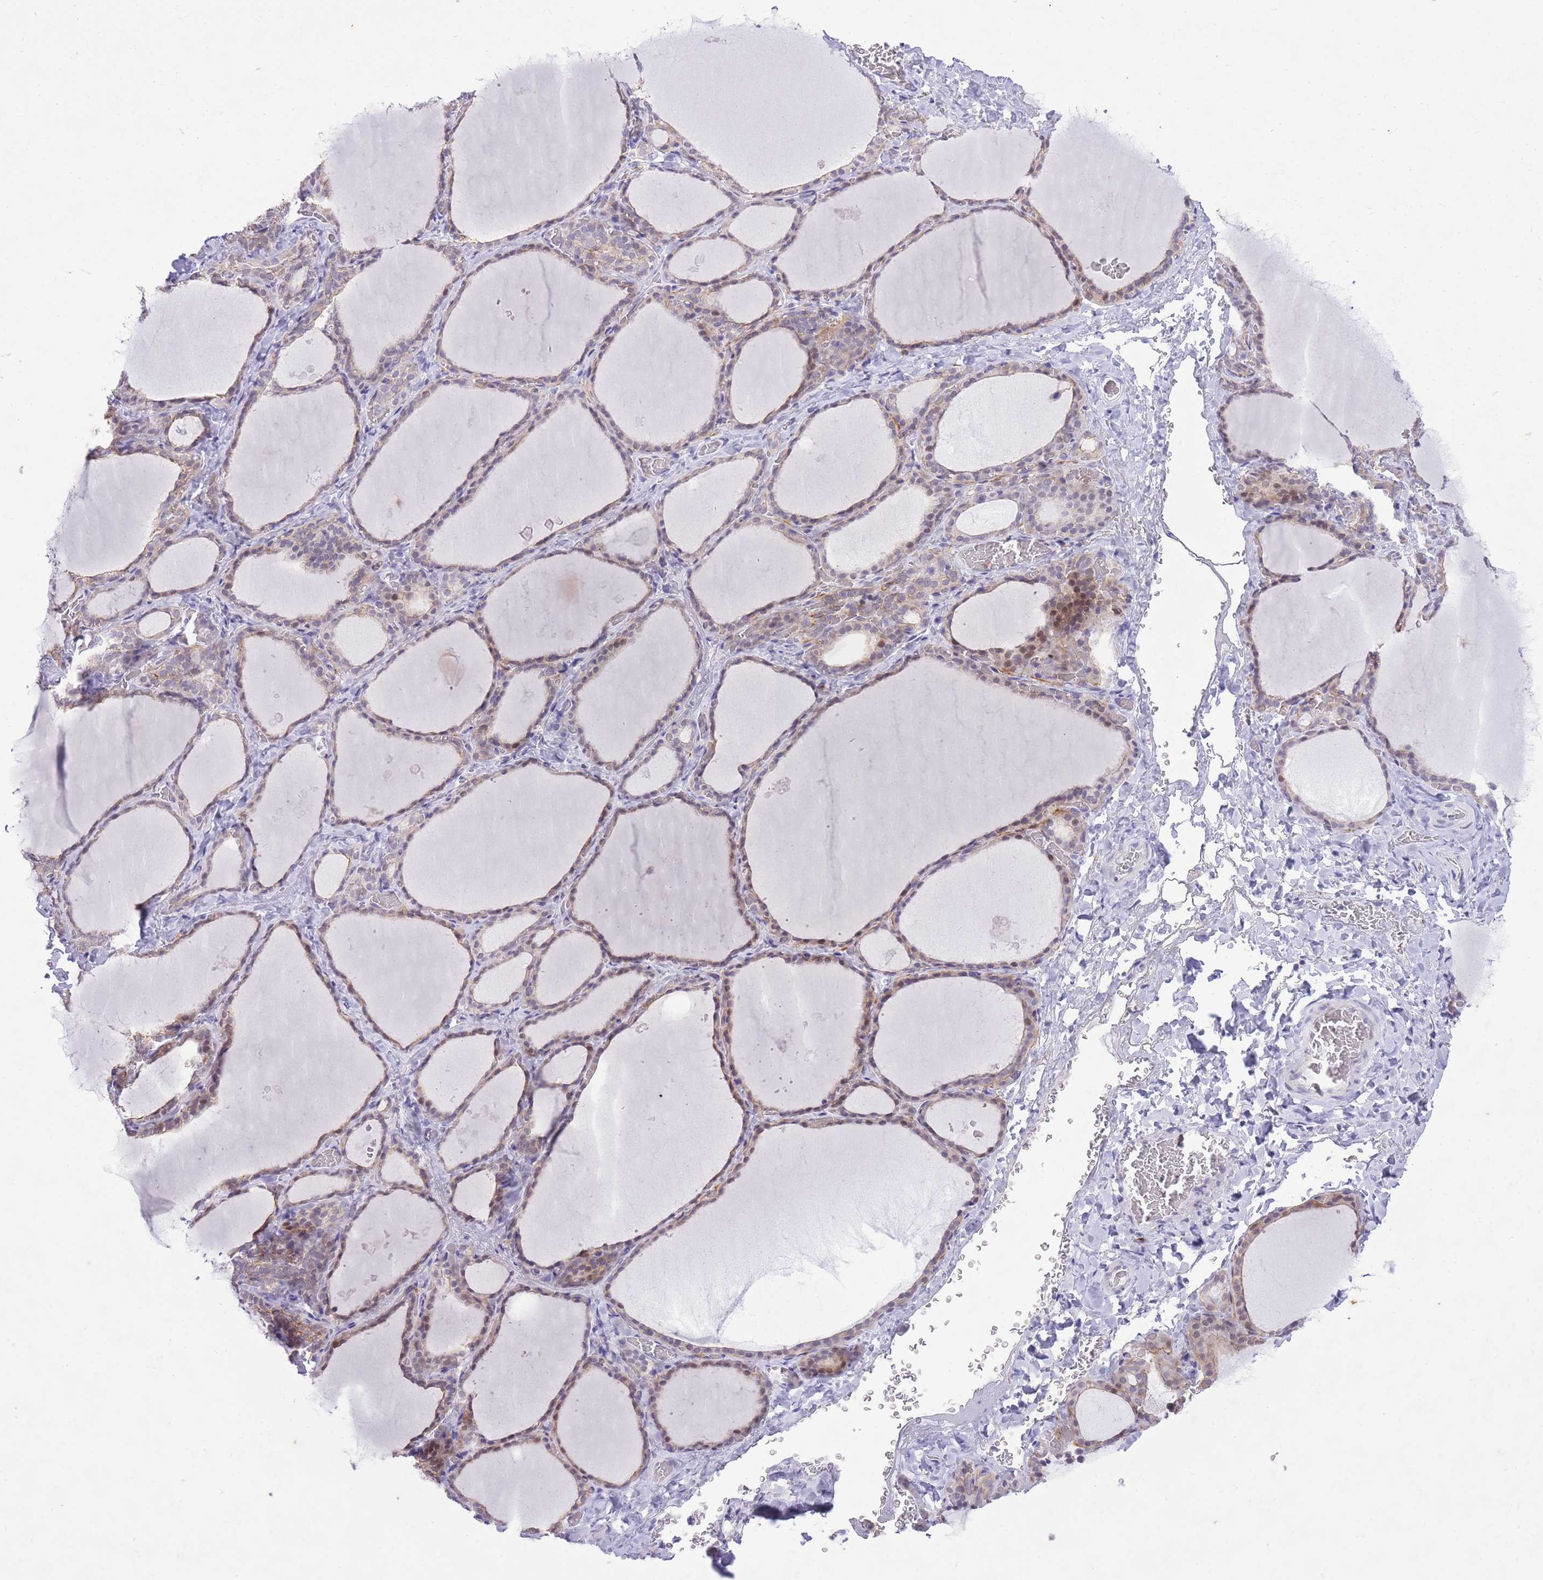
{"staining": {"intensity": "weak", "quantity": "25%-75%", "location": "cytoplasmic/membranous"}, "tissue": "thyroid gland", "cell_type": "Glandular cells", "image_type": "normal", "snomed": [{"axis": "morphology", "description": "Normal tissue, NOS"}, {"axis": "topography", "description": "Thyroid gland"}], "caption": "Glandular cells reveal low levels of weak cytoplasmic/membranous expression in approximately 25%-75% of cells in benign thyroid gland.", "gene": "MEIS3", "patient": {"sex": "female", "age": 39}}